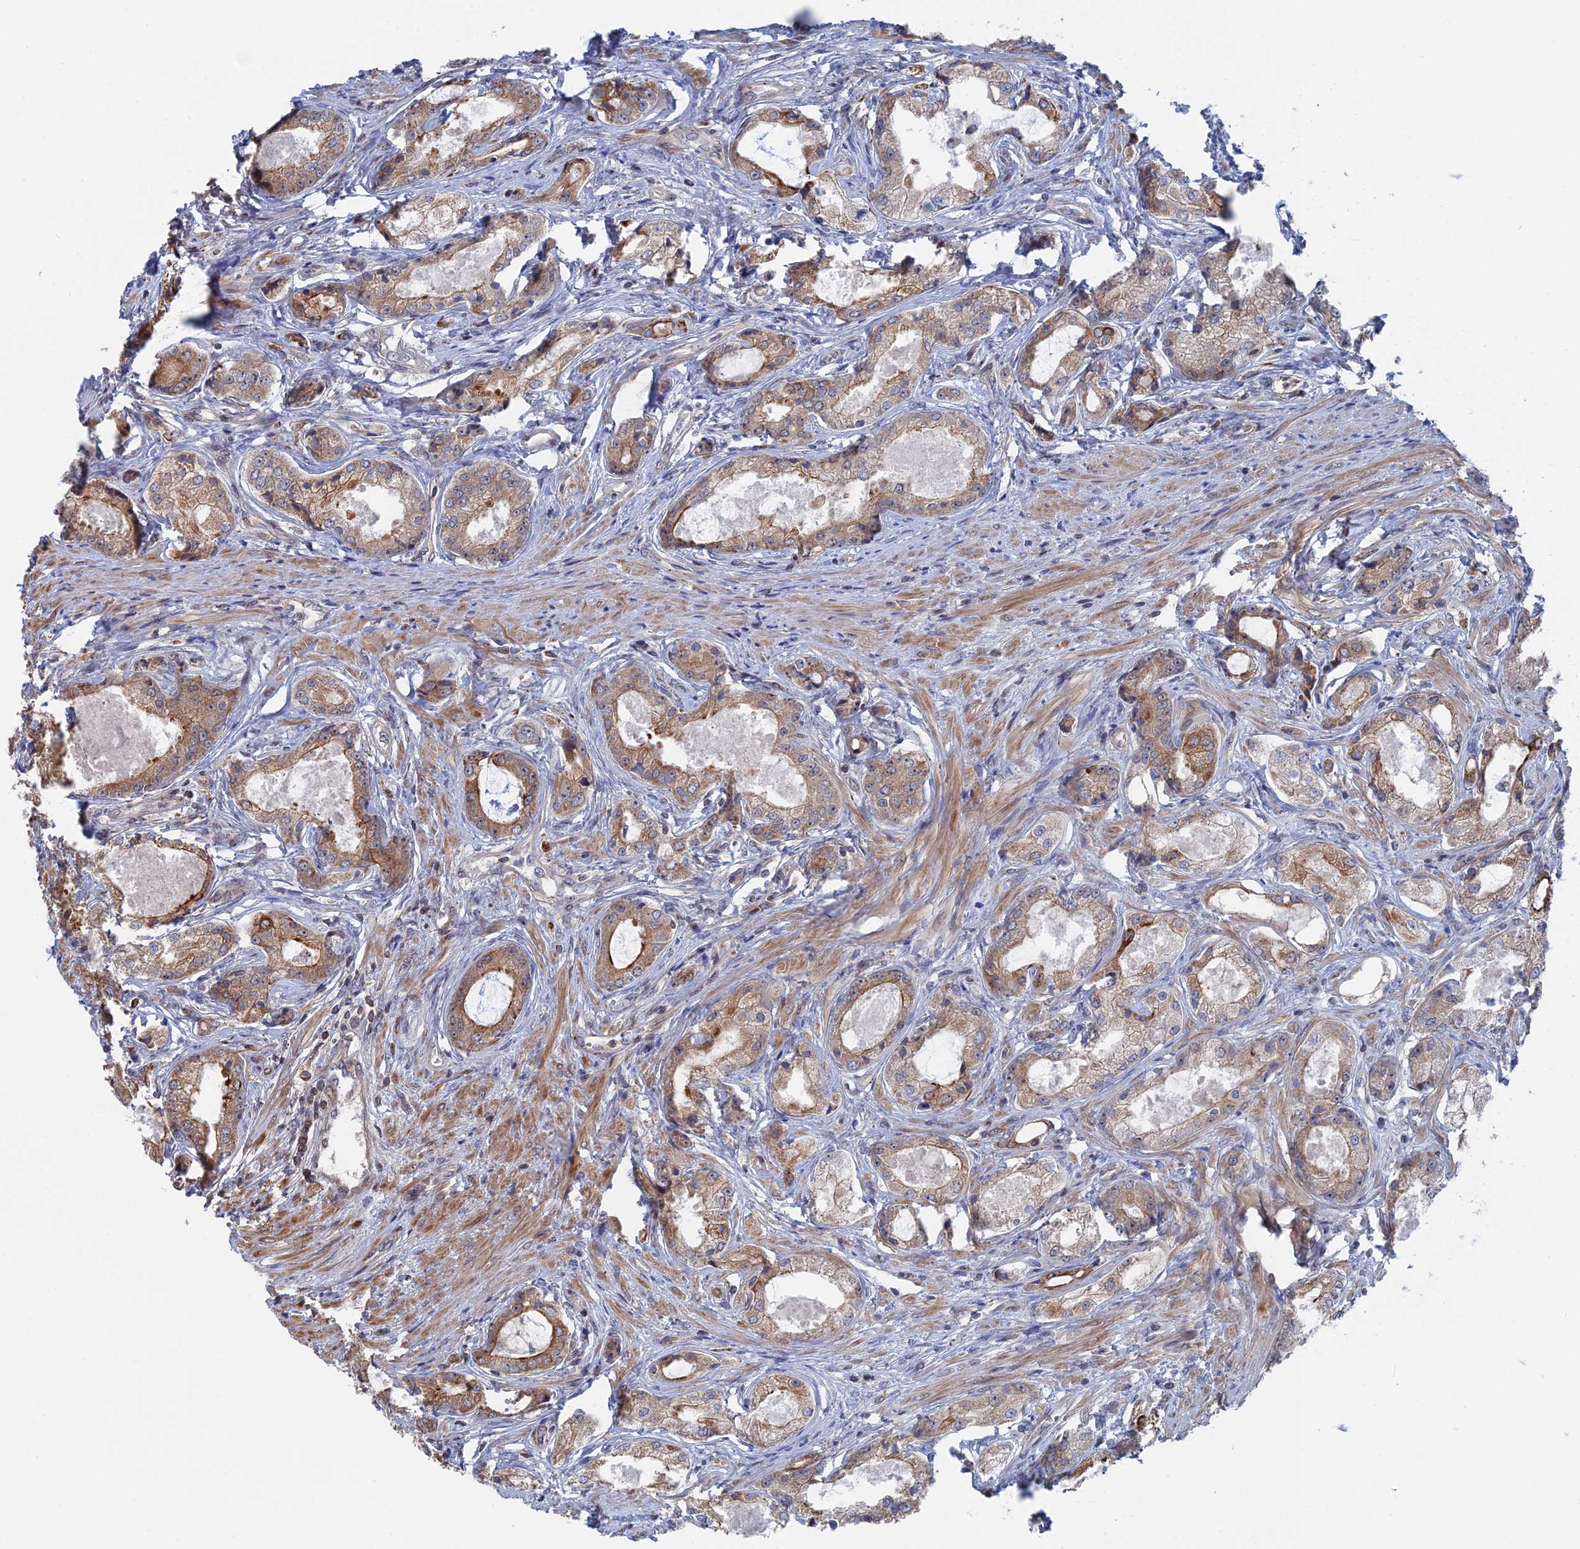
{"staining": {"intensity": "weak", "quantity": "25%-75%", "location": "cytoplasmic/membranous"}, "tissue": "prostate cancer", "cell_type": "Tumor cells", "image_type": "cancer", "snomed": [{"axis": "morphology", "description": "Adenocarcinoma, Low grade"}, {"axis": "topography", "description": "Prostate"}], "caption": "A brown stain shows weak cytoplasmic/membranous positivity of a protein in prostate adenocarcinoma (low-grade) tumor cells.", "gene": "IL7", "patient": {"sex": "male", "age": 68}}